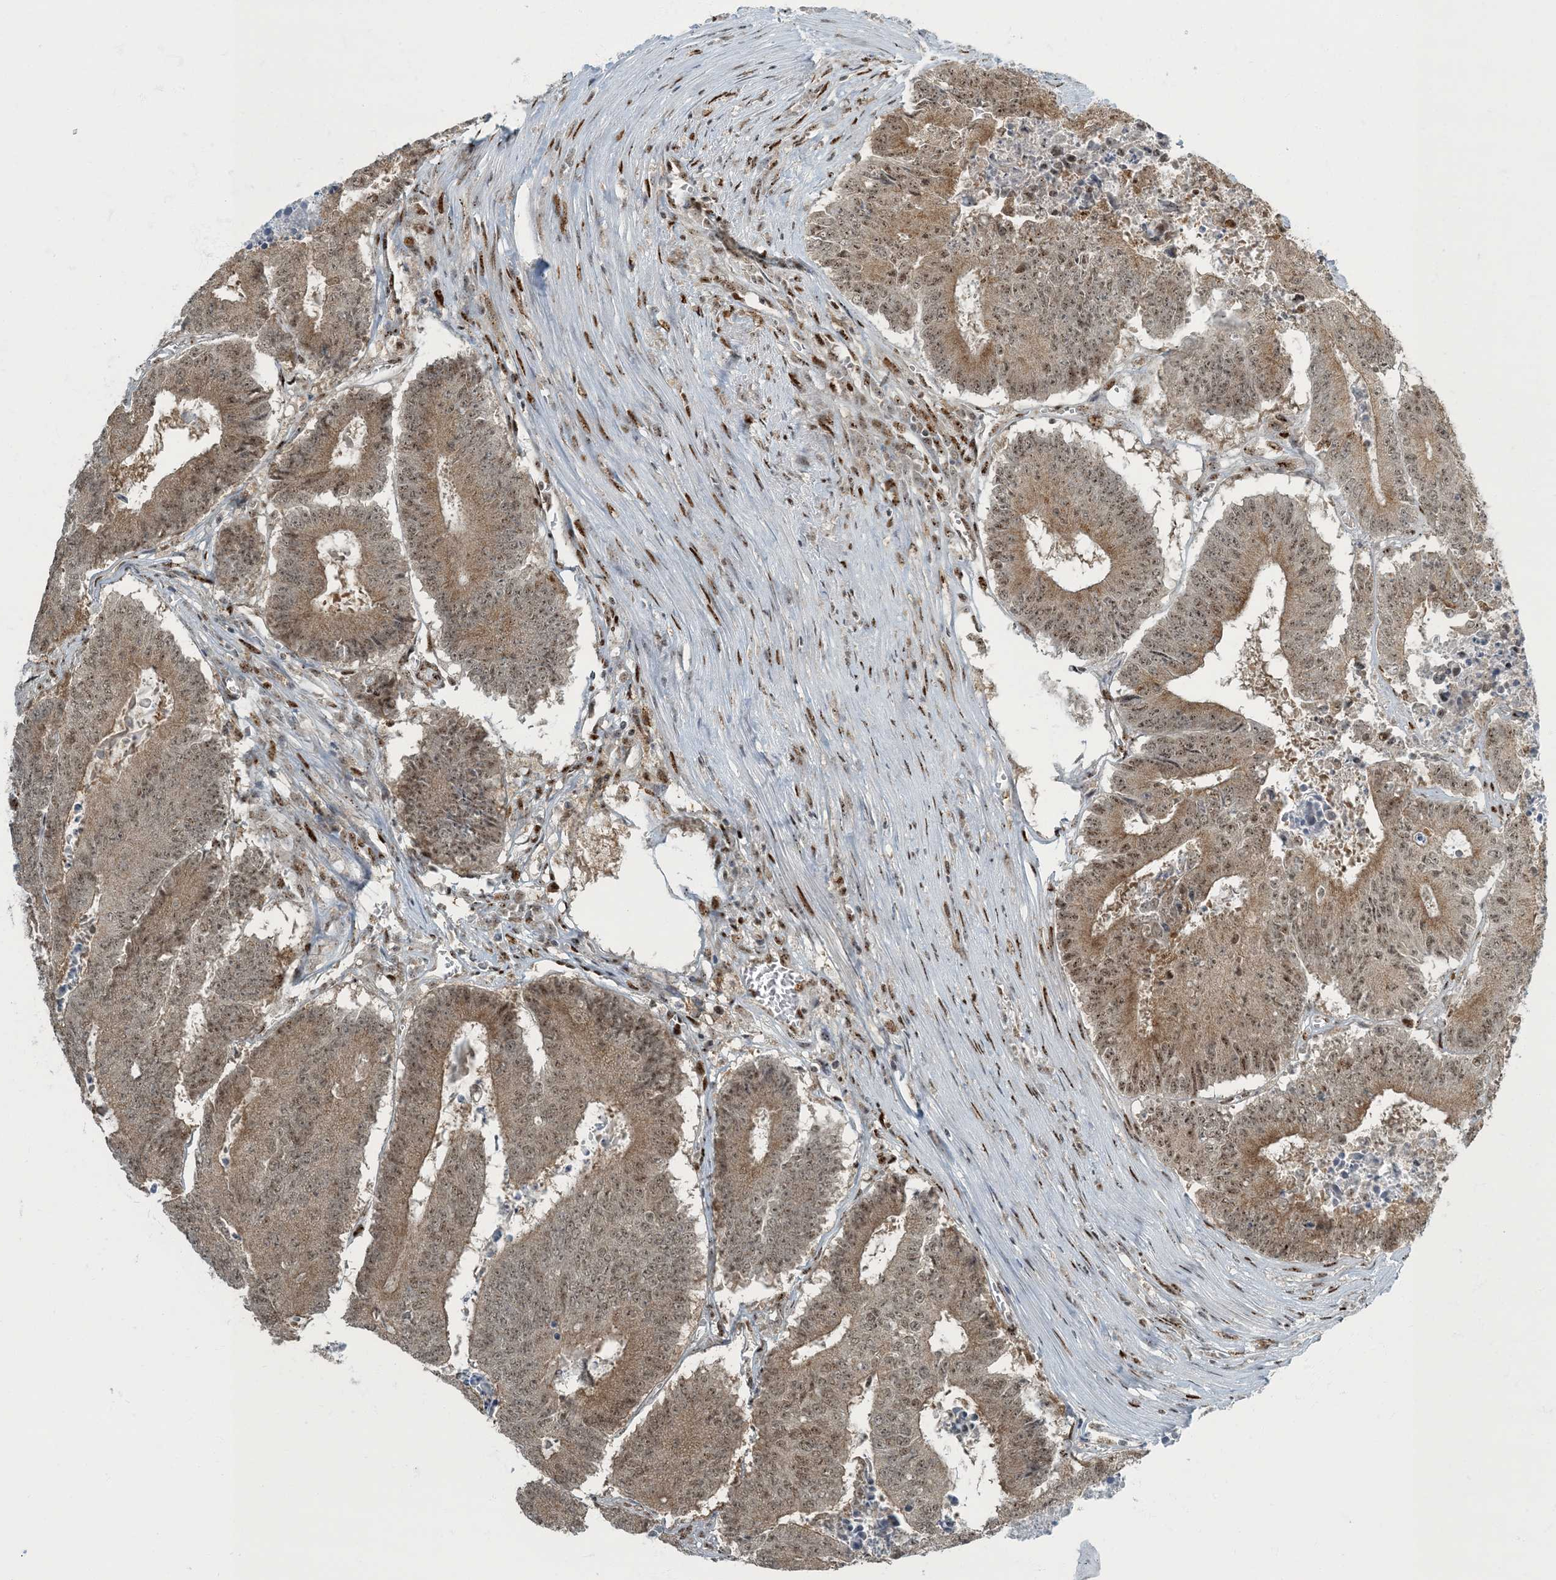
{"staining": {"intensity": "moderate", "quantity": ">75%", "location": "cytoplasmic/membranous,nuclear"}, "tissue": "colorectal cancer", "cell_type": "Tumor cells", "image_type": "cancer", "snomed": [{"axis": "morphology", "description": "Adenocarcinoma, NOS"}, {"axis": "topography", "description": "Colon"}], "caption": "Immunohistochemistry micrograph of neoplastic tissue: human colorectal adenocarcinoma stained using immunohistochemistry (IHC) reveals medium levels of moderate protein expression localized specifically in the cytoplasmic/membranous and nuclear of tumor cells, appearing as a cytoplasmic/membranous and nuclear brown color.", "gene": "MBD1", "patient": {"sex": "male", "age": 87}}